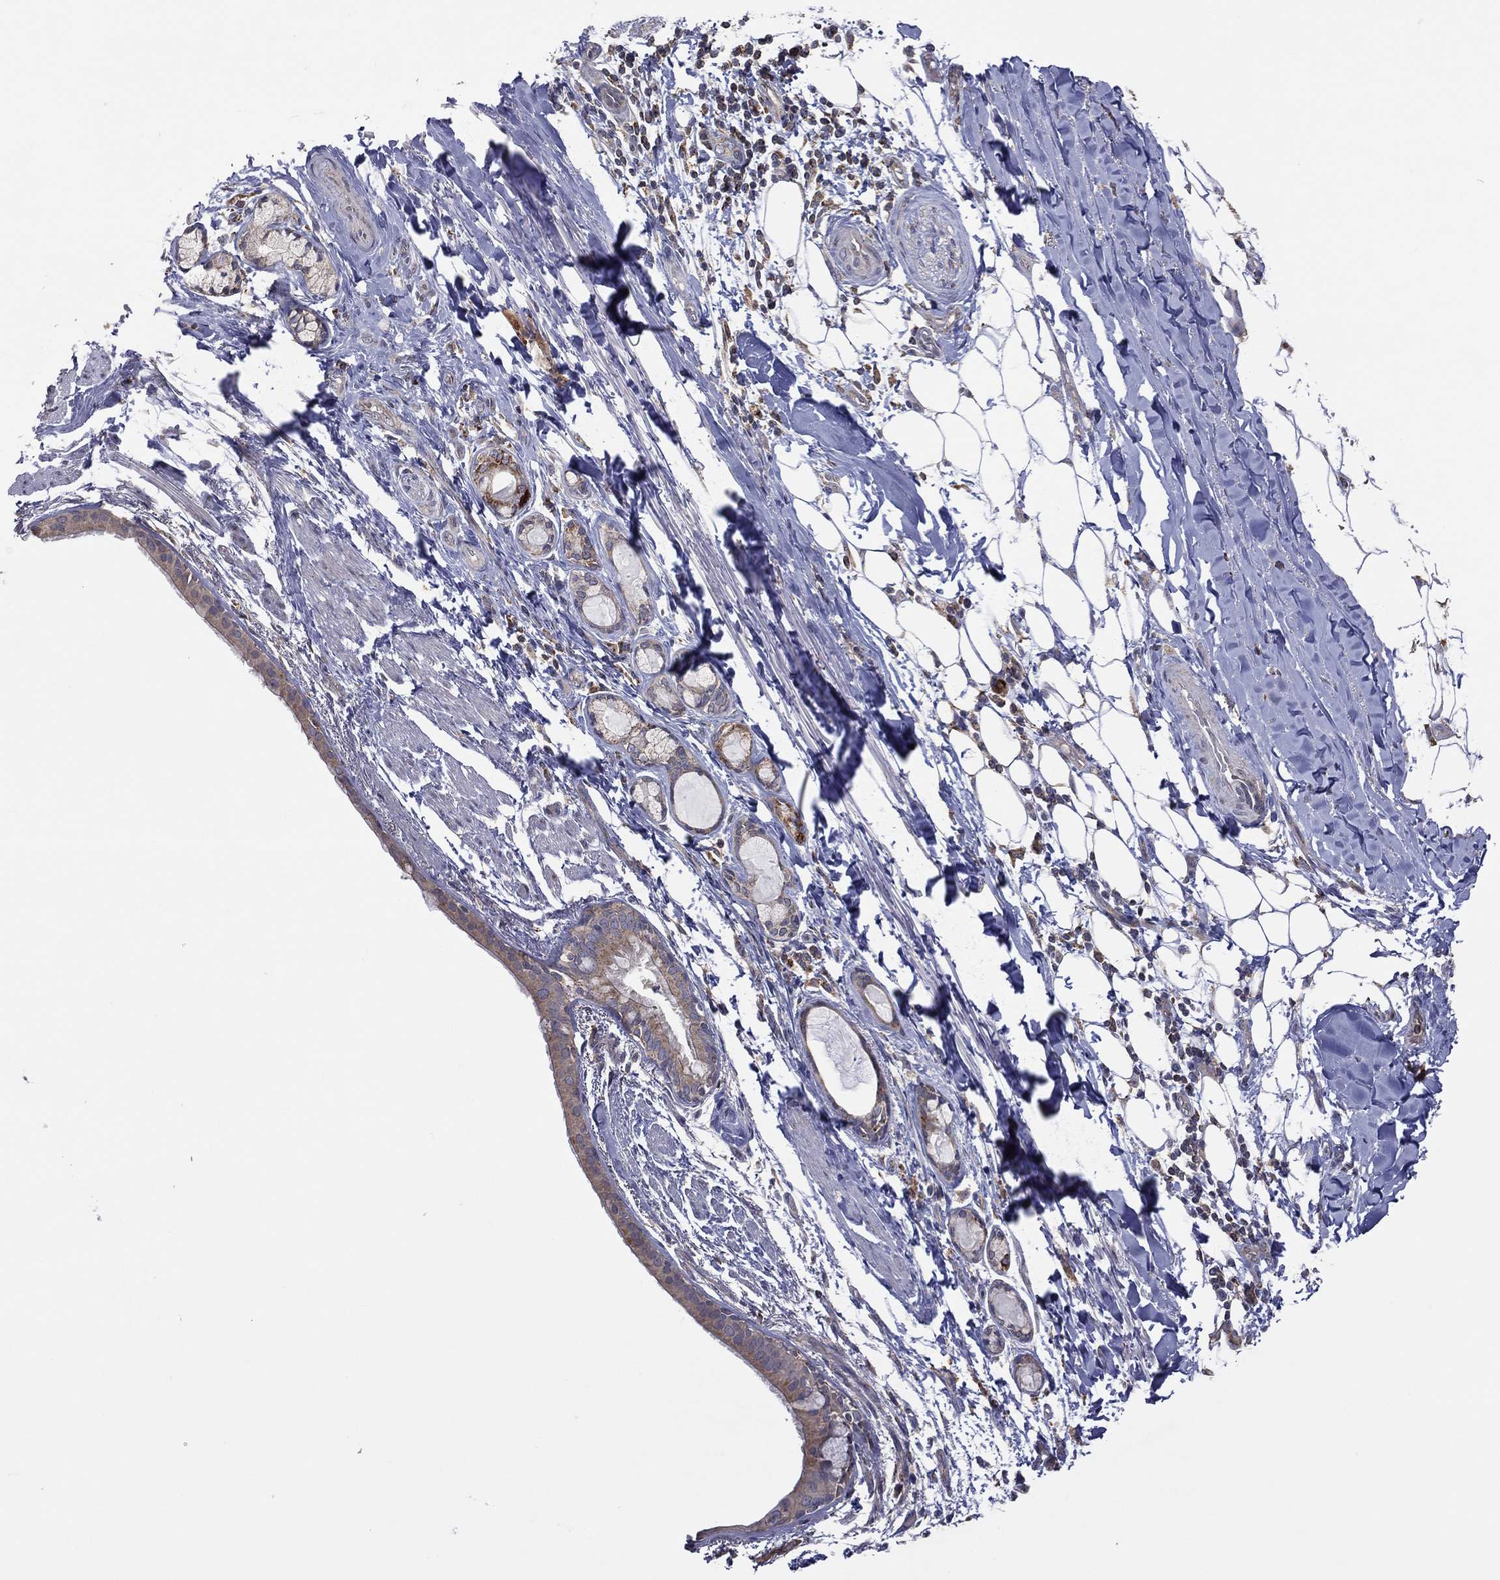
{"staining": {"intensity": "moderate", "quantity": "25%-75%", "location": "cytoplasmic/membranous"}, "tissue": "bronchus", "cell_type": "Respiratory epithelial cells", "image_type": "normal", "snomed": [{"axis": "morphology", "description": "Normal tissue, NOS"}, {"axis": "morphology", "description": "Squamous cell carcinoma, NOS"}, {"axis": "topography", "description": "Bronchus"}, {"axis": "topography", "description": "Lung"}], "caption": "The micrograph reveals staining of unremarkable bronchus, revealing moderate cytoplasmic/membranous protein expression (brown color) within respiratory epithelial cells. The staining was performed using DAB, with brown indicating positive protein expression. Nuclei are stained blue with hematoxylin.", "gene": "STARD3", "patient": {"sex": "male", "age": 69}}